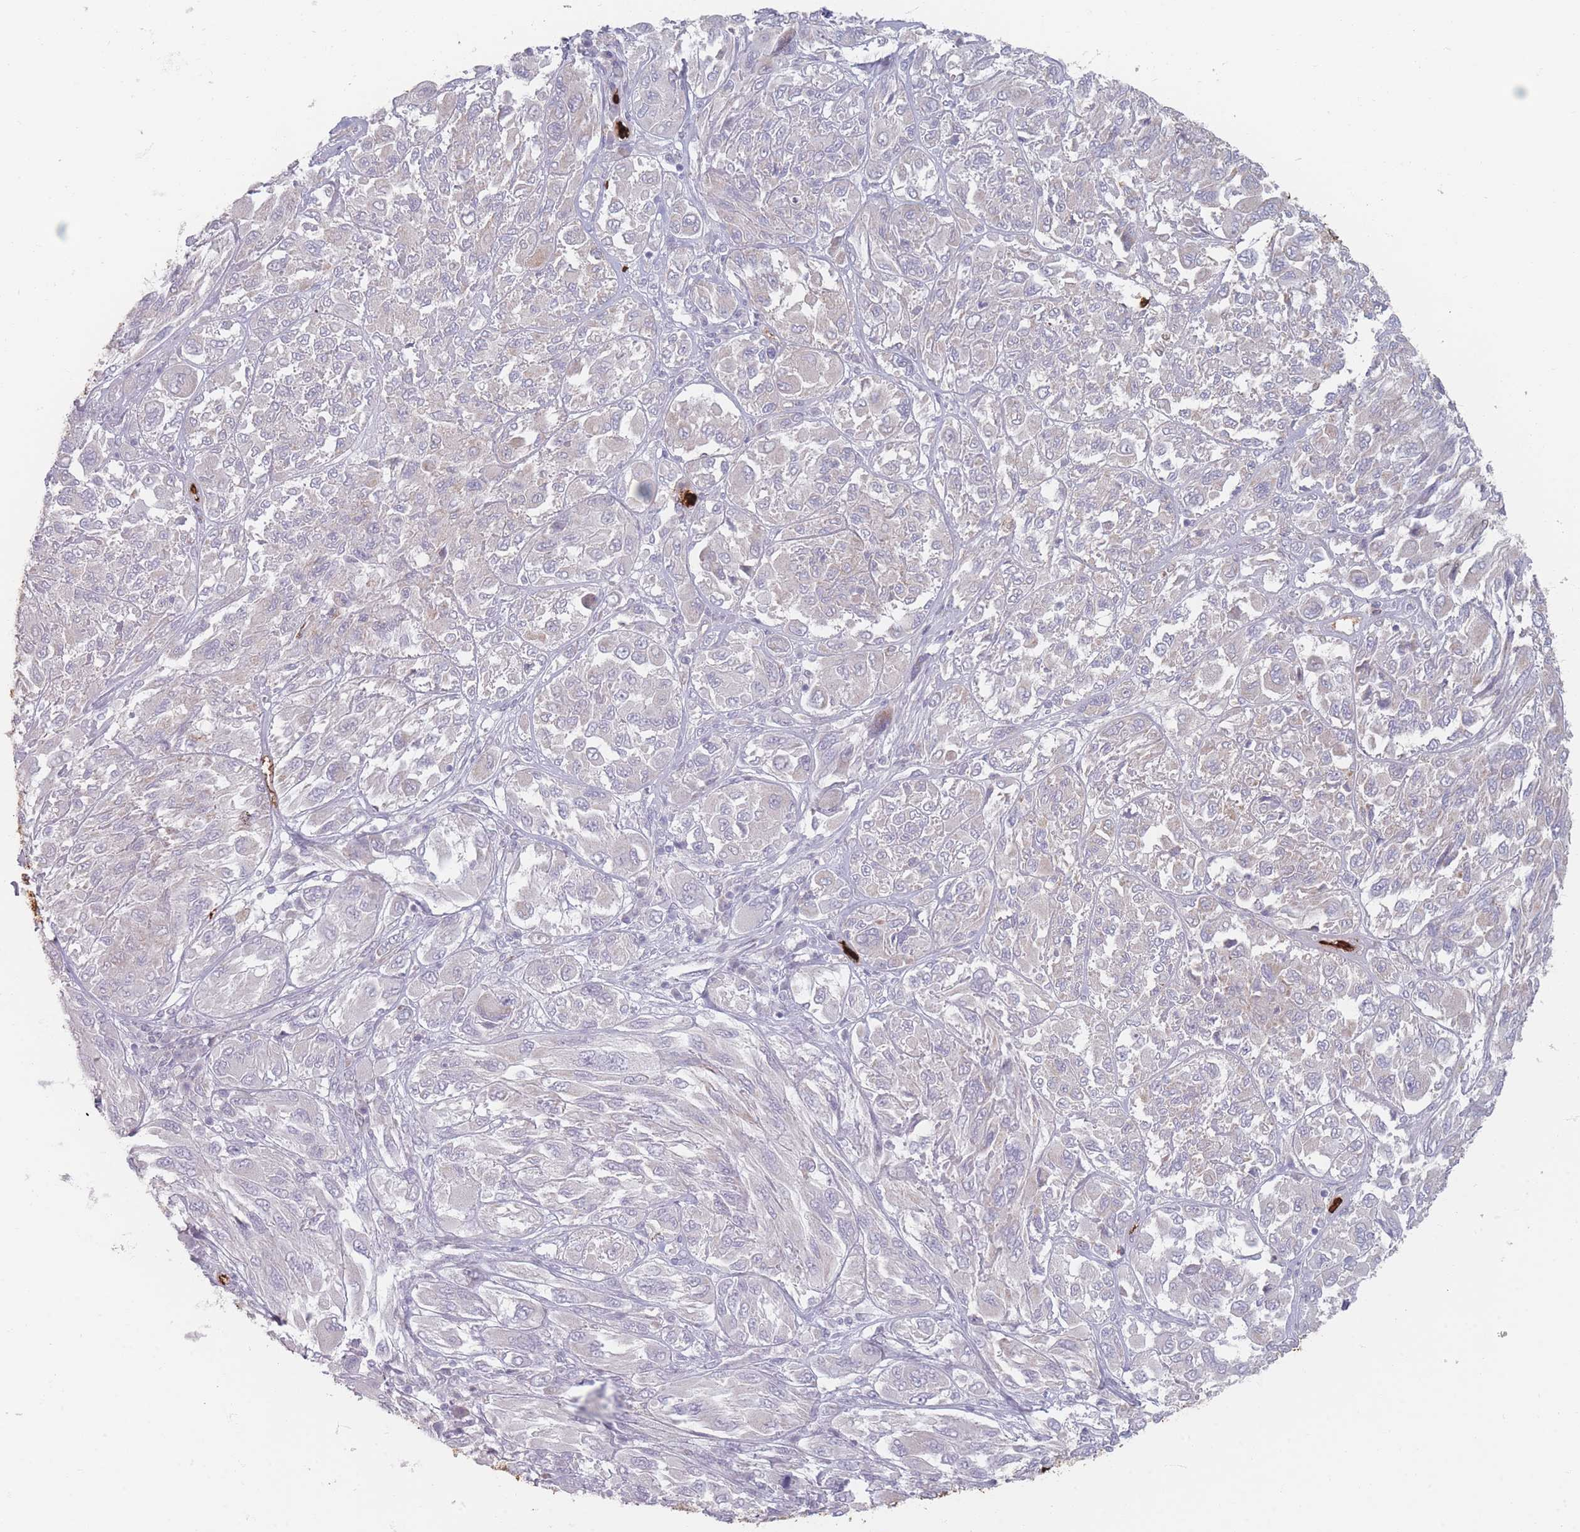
{"staining": {"intensity": "negative", "quantity": "none", "location": "none"}, "tissue": "melanoma", "cell_type": "Tumor cells", "image_type": "cancer", "snomed": [{"axis": "morphology", "description": "Malignant melanoma, NOS"}, {"axis": "topography", "description": "Skin"}], "caption": "DAB immunohistochemical staining of melanoma demonstrates no significant staining in tumor cells.", "gene": "SLC2A6", "patient": {"sex": "female", "age": 91}}